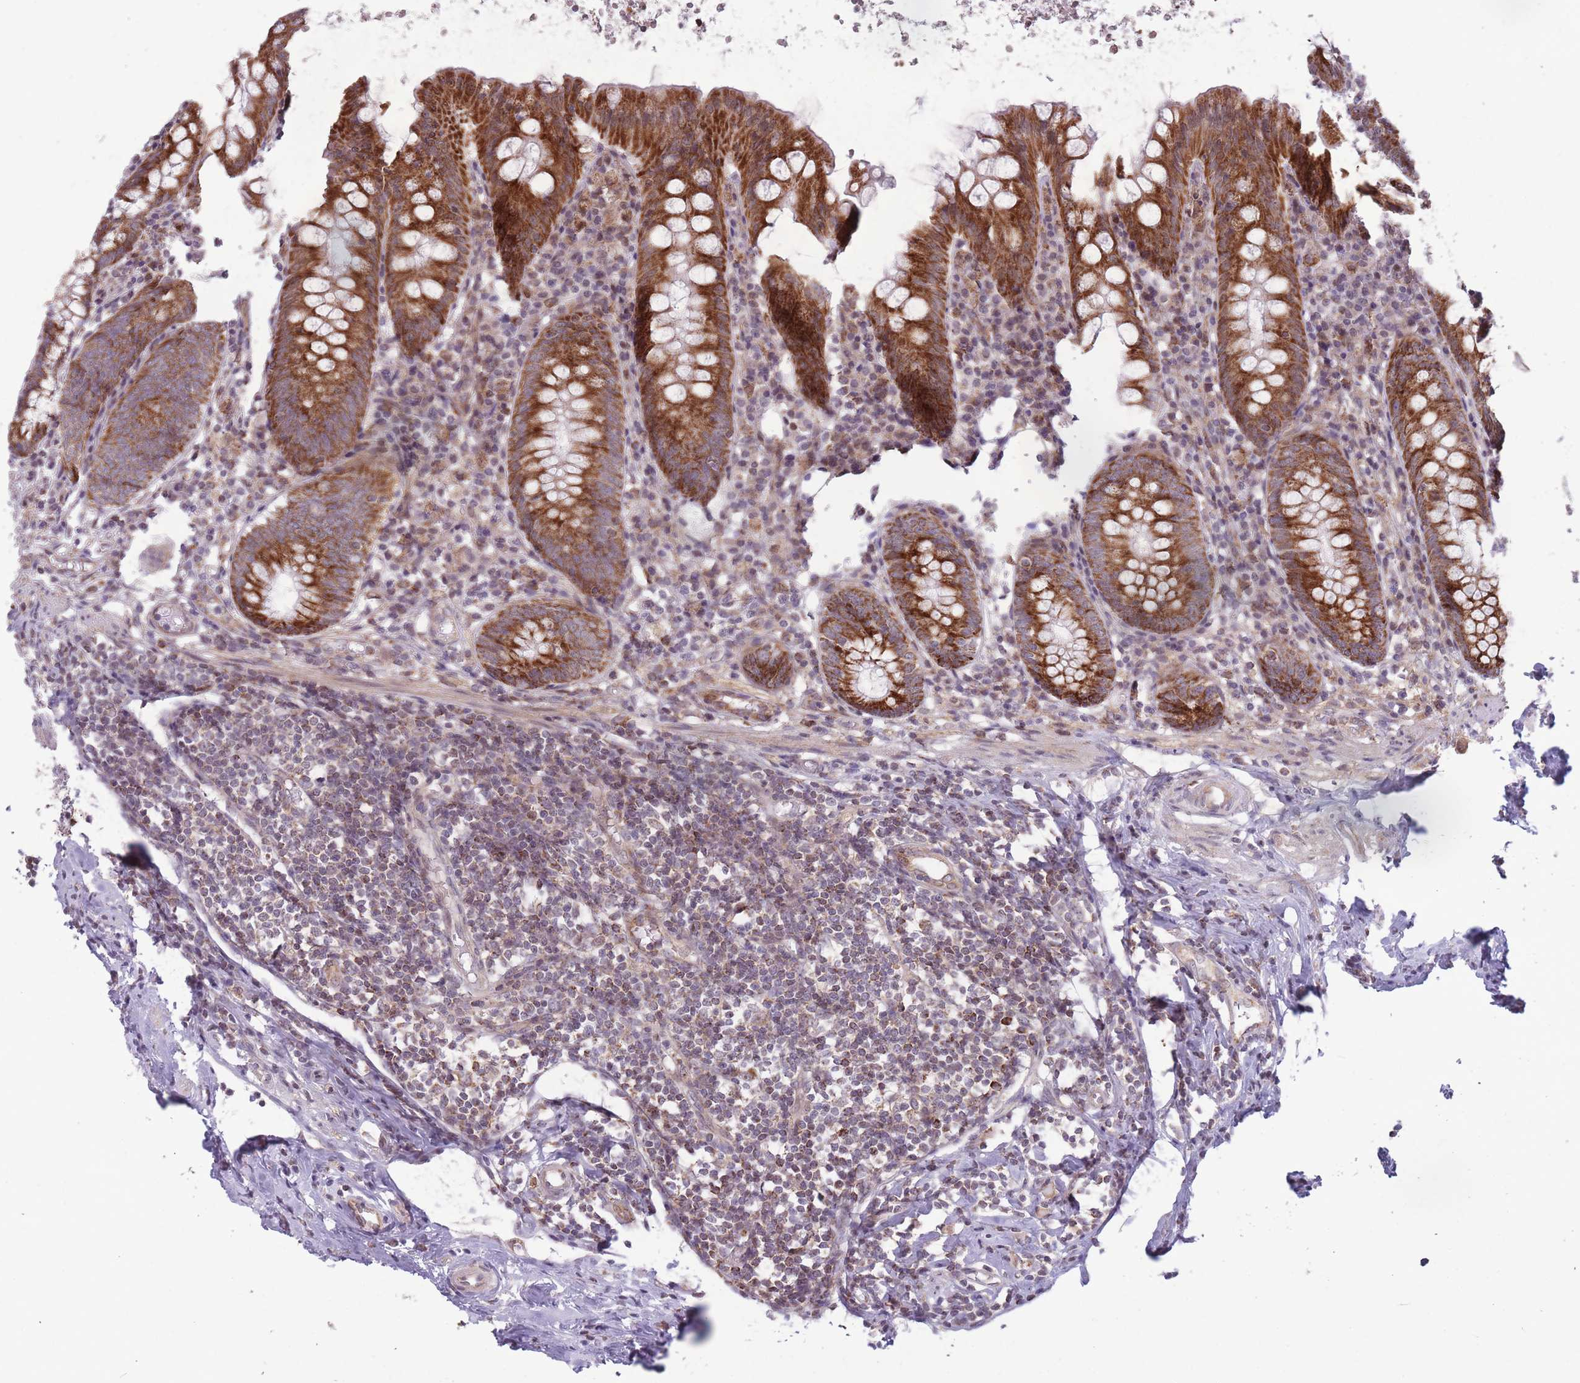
{"staining": {"intensity": "strong", "quantity": ">75%", "location": "cytoplasmic/membranous"}, "tissue": "appendix", "cell_type": "Glandular cells", "image_type": "normal", "snomed": [{"axis": "morphology", "description": "Normal tissue, NOS"}, {"axis": "topography", "description": "Appendix"}], "caption": "Immunohistochemical staining of unremarkable appendix shows >75% levels of strong cytoplasmic/membranous protein staining in approximately >75% of glandular cells.", "gene": "DPYSL4", "patient": {"sex": "female", "age": 54}}